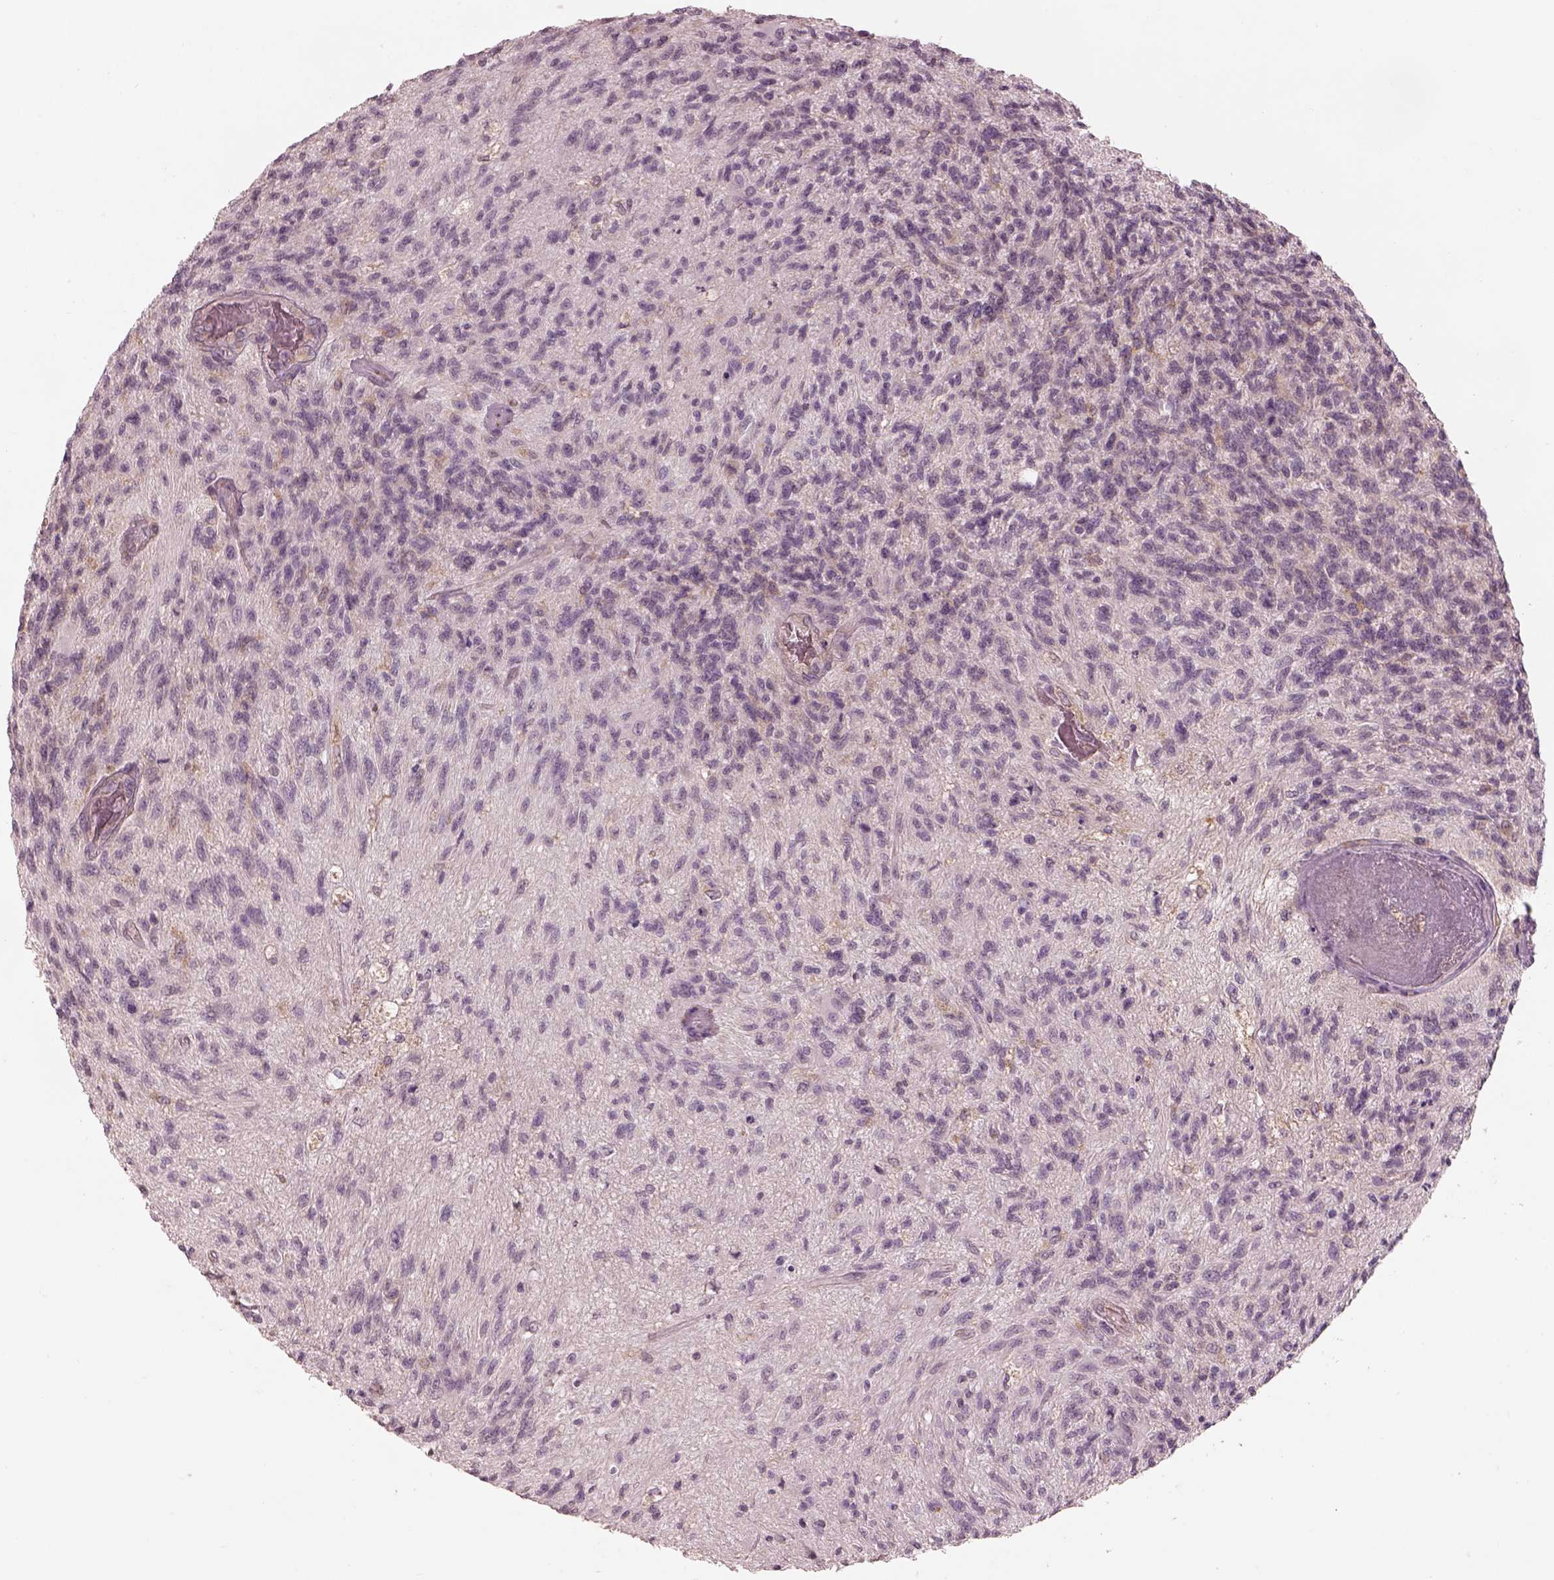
{"staining": {"intensity": "negative", "quantity": "none", "location": "none"}, "tissue": "glioma", "cell_type": "Tumor cells", "image_type": "cancer", "snomed": [{"axis": "morphology", "description": "Glioma, malignant, High grade"}, {"axis": "topography", "description": "Brain"}], "caption": "An immunohistochemistry histopathology image of high-grade glioma (malignant) is shown. There is no staining in tumor cells of high-grade glioma (malignant).", "gene": "PRKACG", "patient": {"sex": "male", "age": 56}}